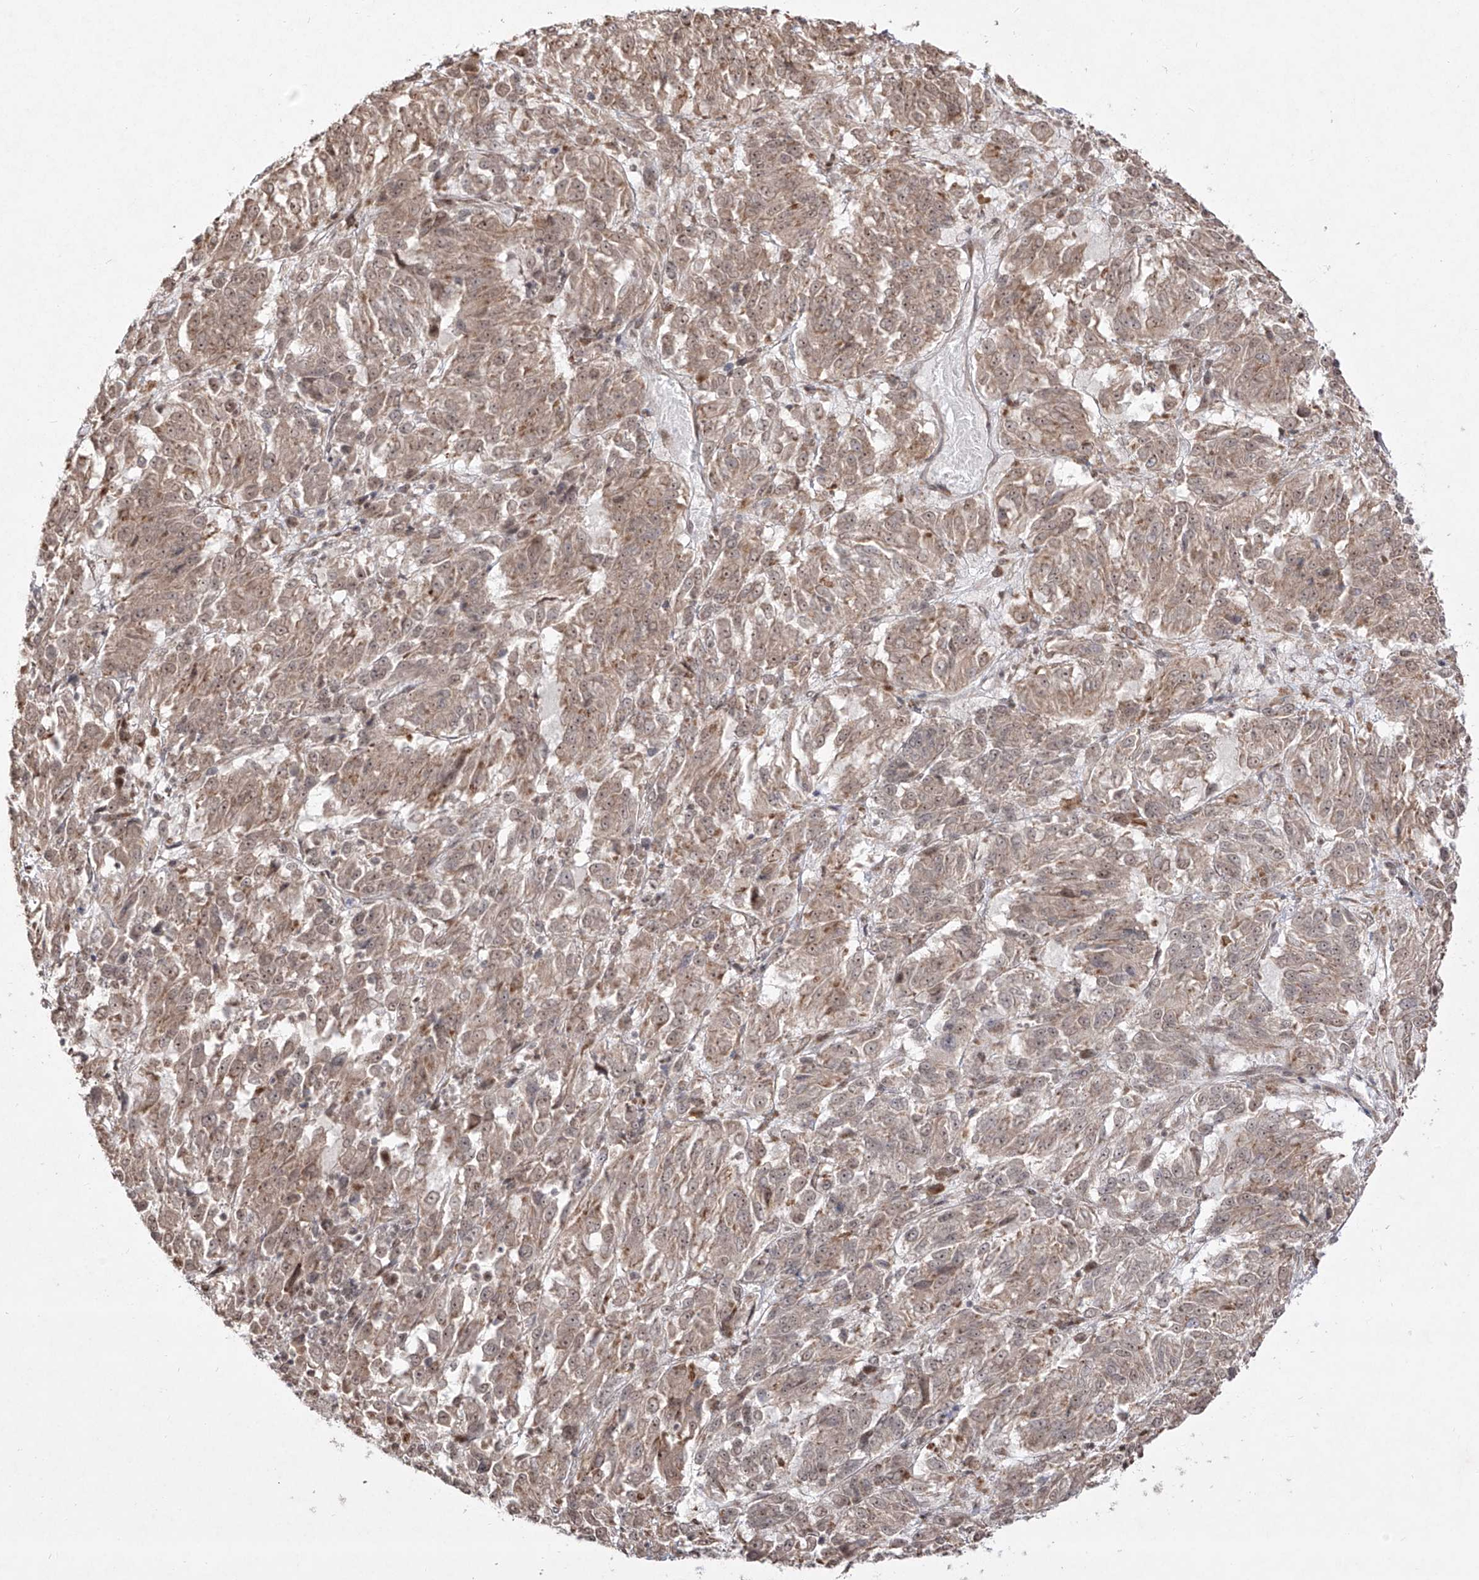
{"staining": {"intensity": "moderate", "quantity": ">75%", "location": "cytoplasmic/membranous,nuclear"}, "tissue": "melanoma", "cell_type": "Tumor cells", "image_type": "cancer", "snomed": [{"axis": "morphology", "description": "Malignant melanoma, Metastatic site"}, {"axis": "topography", "description": "Lung"}], "caption": "IHC (DAB (3,3'-diaminobenzidine)) staining of malignant melanoma (metastatic site) displays moderate cytoplasmic/membranous and nuclear protein staining in approximately >75% of tumor cells.", "gene": "SNRNP27", "patient": {"sex": "male", "age": 64}}